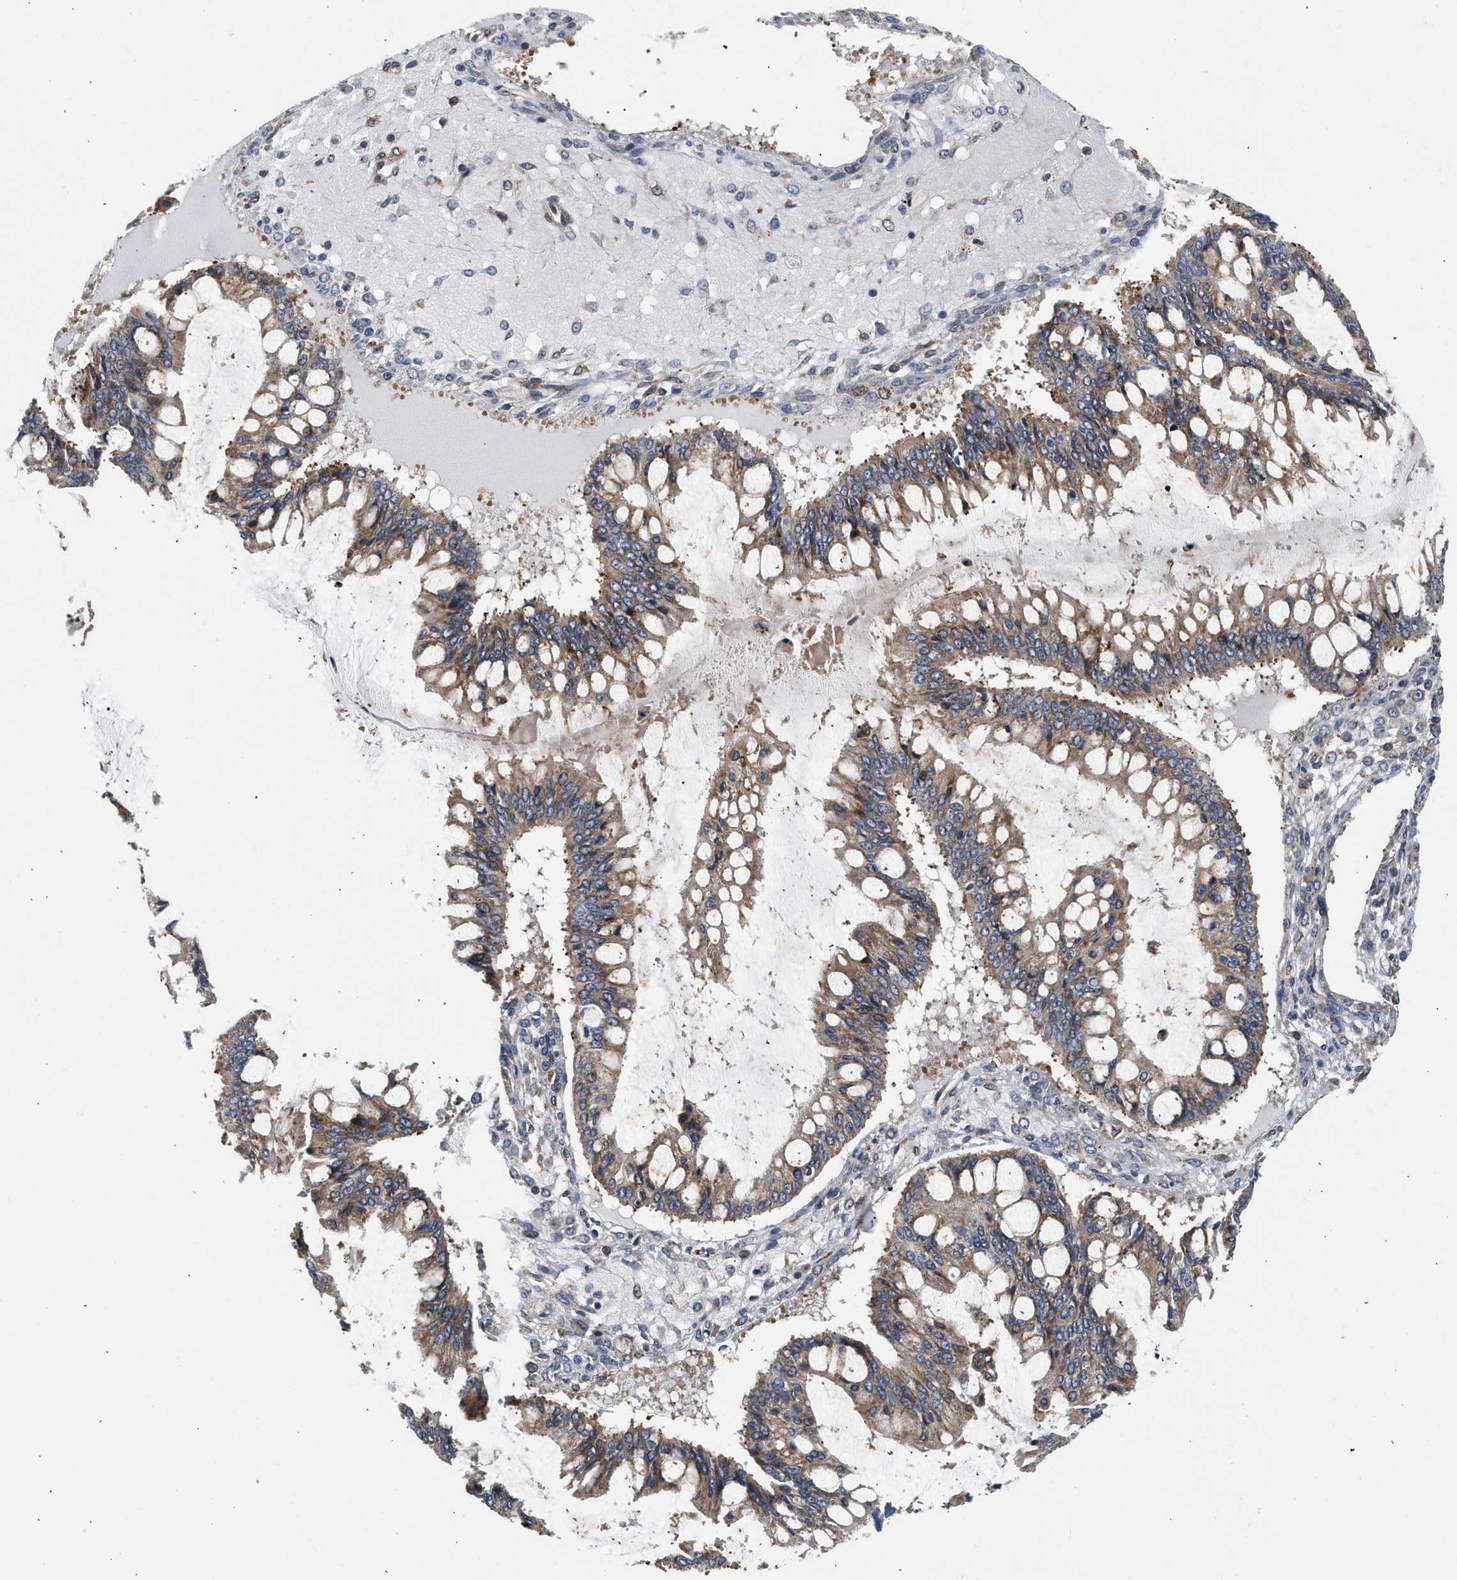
{"staining": {"intensity": "moderate", "quantity": ">75%", "location": "cytoplasmic/membranous"}, "tissue": "ovarian cancer", "cell_type": "Tumor cells", "image_type": "cancer", "snomed": [{"axis": "morphology", "description": "Cystadenocarcinoma, mucinous, NOS"}, {"axis": "topography", "description": "Ovary"}], "caption": "Protein staining by IHC shows moderate cytoplasmic/membranous staining in approximately >75% of tumor cells in ovarian cancer (mucinous cystadenocarcinoma).", "gene": "POLG2", "patient": {"sex": "female", "age": 73}}